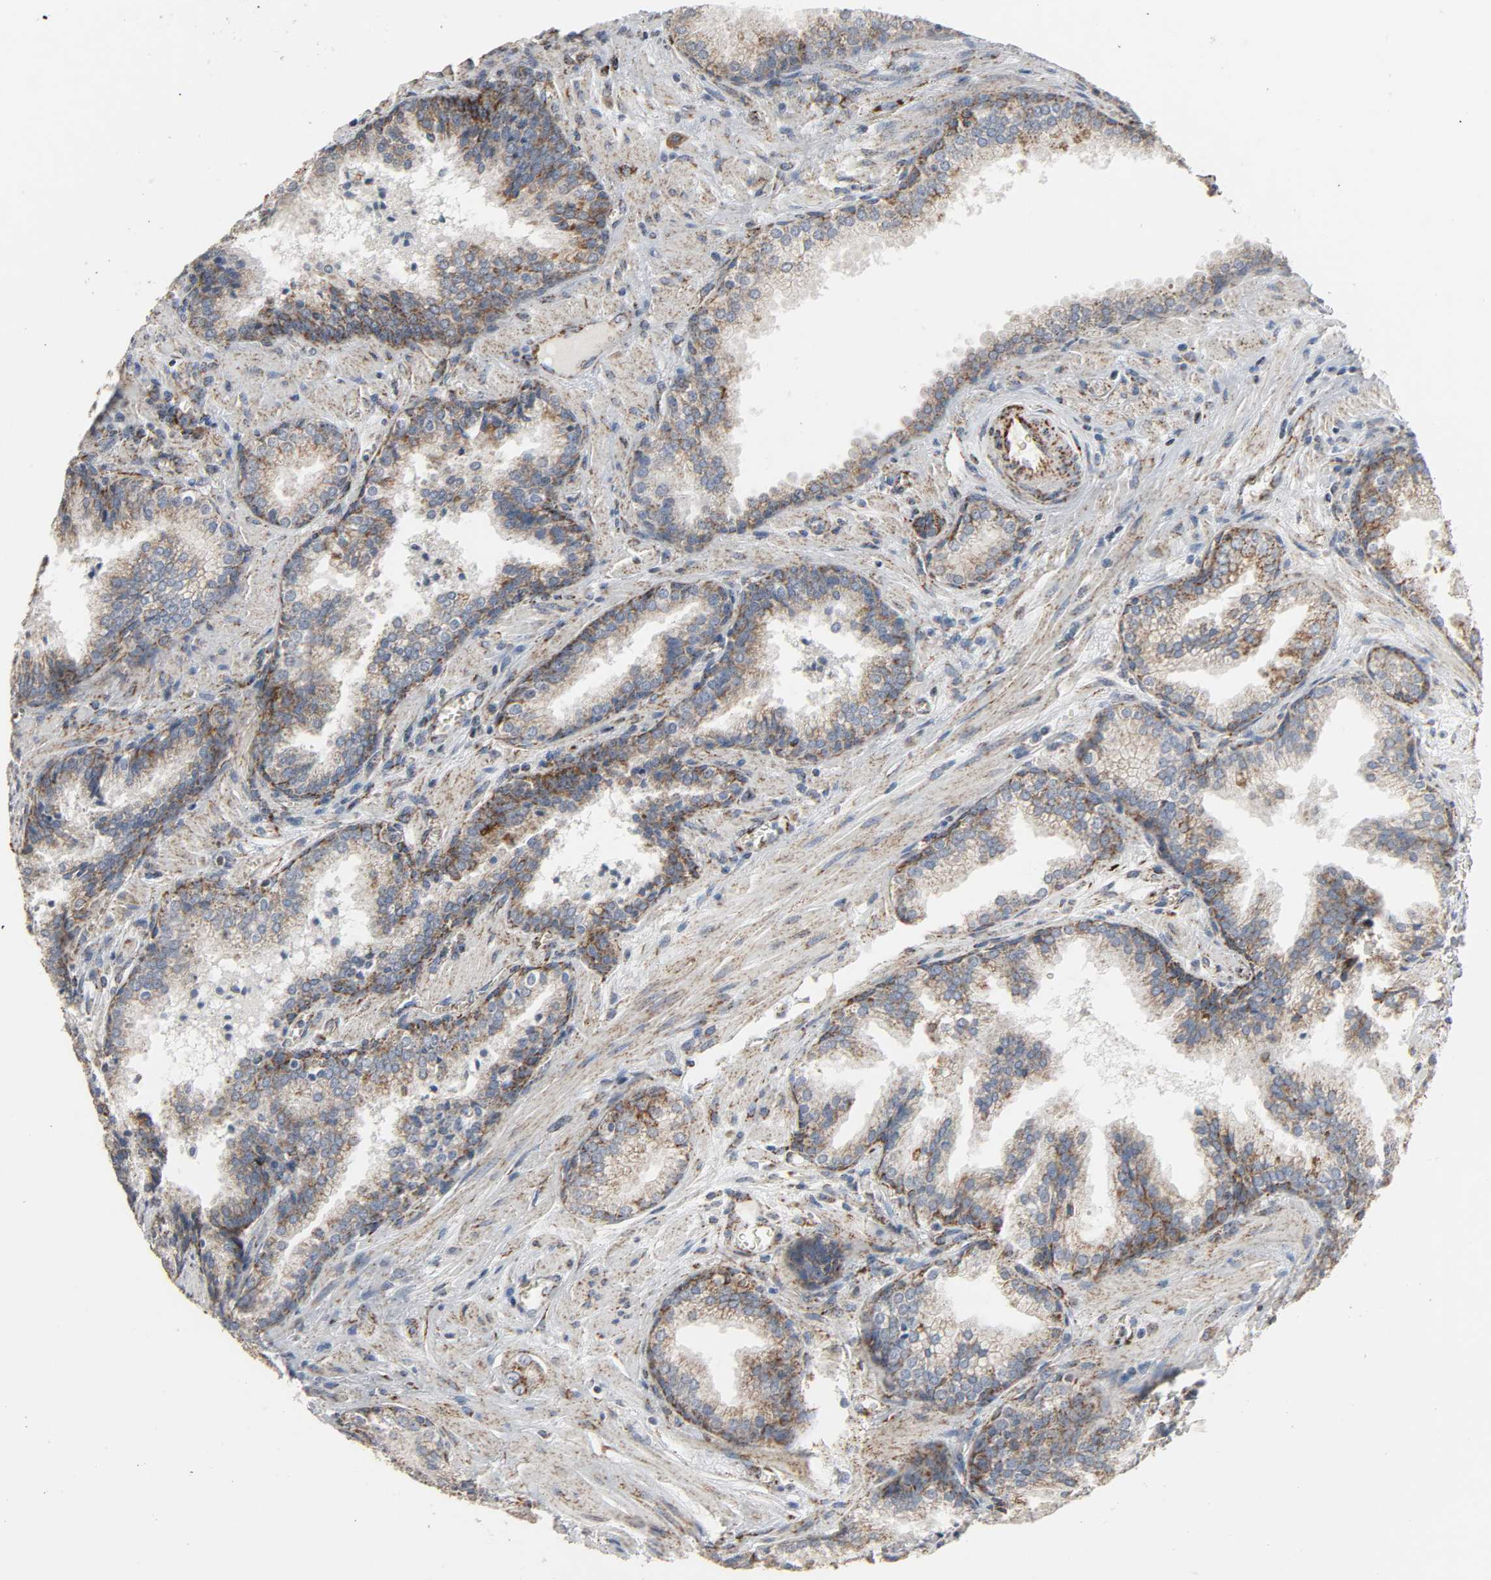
{"staining": {"intensity": "moderate", "quantity": "25%-75%", "location": "cytoplasmic/membranous"}, "tissue": "prostate cancer", "cell_type": "Tumor cells", "image_type": "cancer", "snomed": [{"axis": "morphology", "description": "Adenocarcinoma, Low grade"}, {"axis": "topography", "description": "Prostate"}], "caption": "IHC (DAB (3,3'-diaminobenzidine)) staining of human prostate cancer (low-grade adenocarcinoma) exhibits moderate cytoplasmic/membranous protein staining in about 25%-75% of tumor cells.", "gene": "ACAT1", "patient": {"sex": "male", "age": 60}}